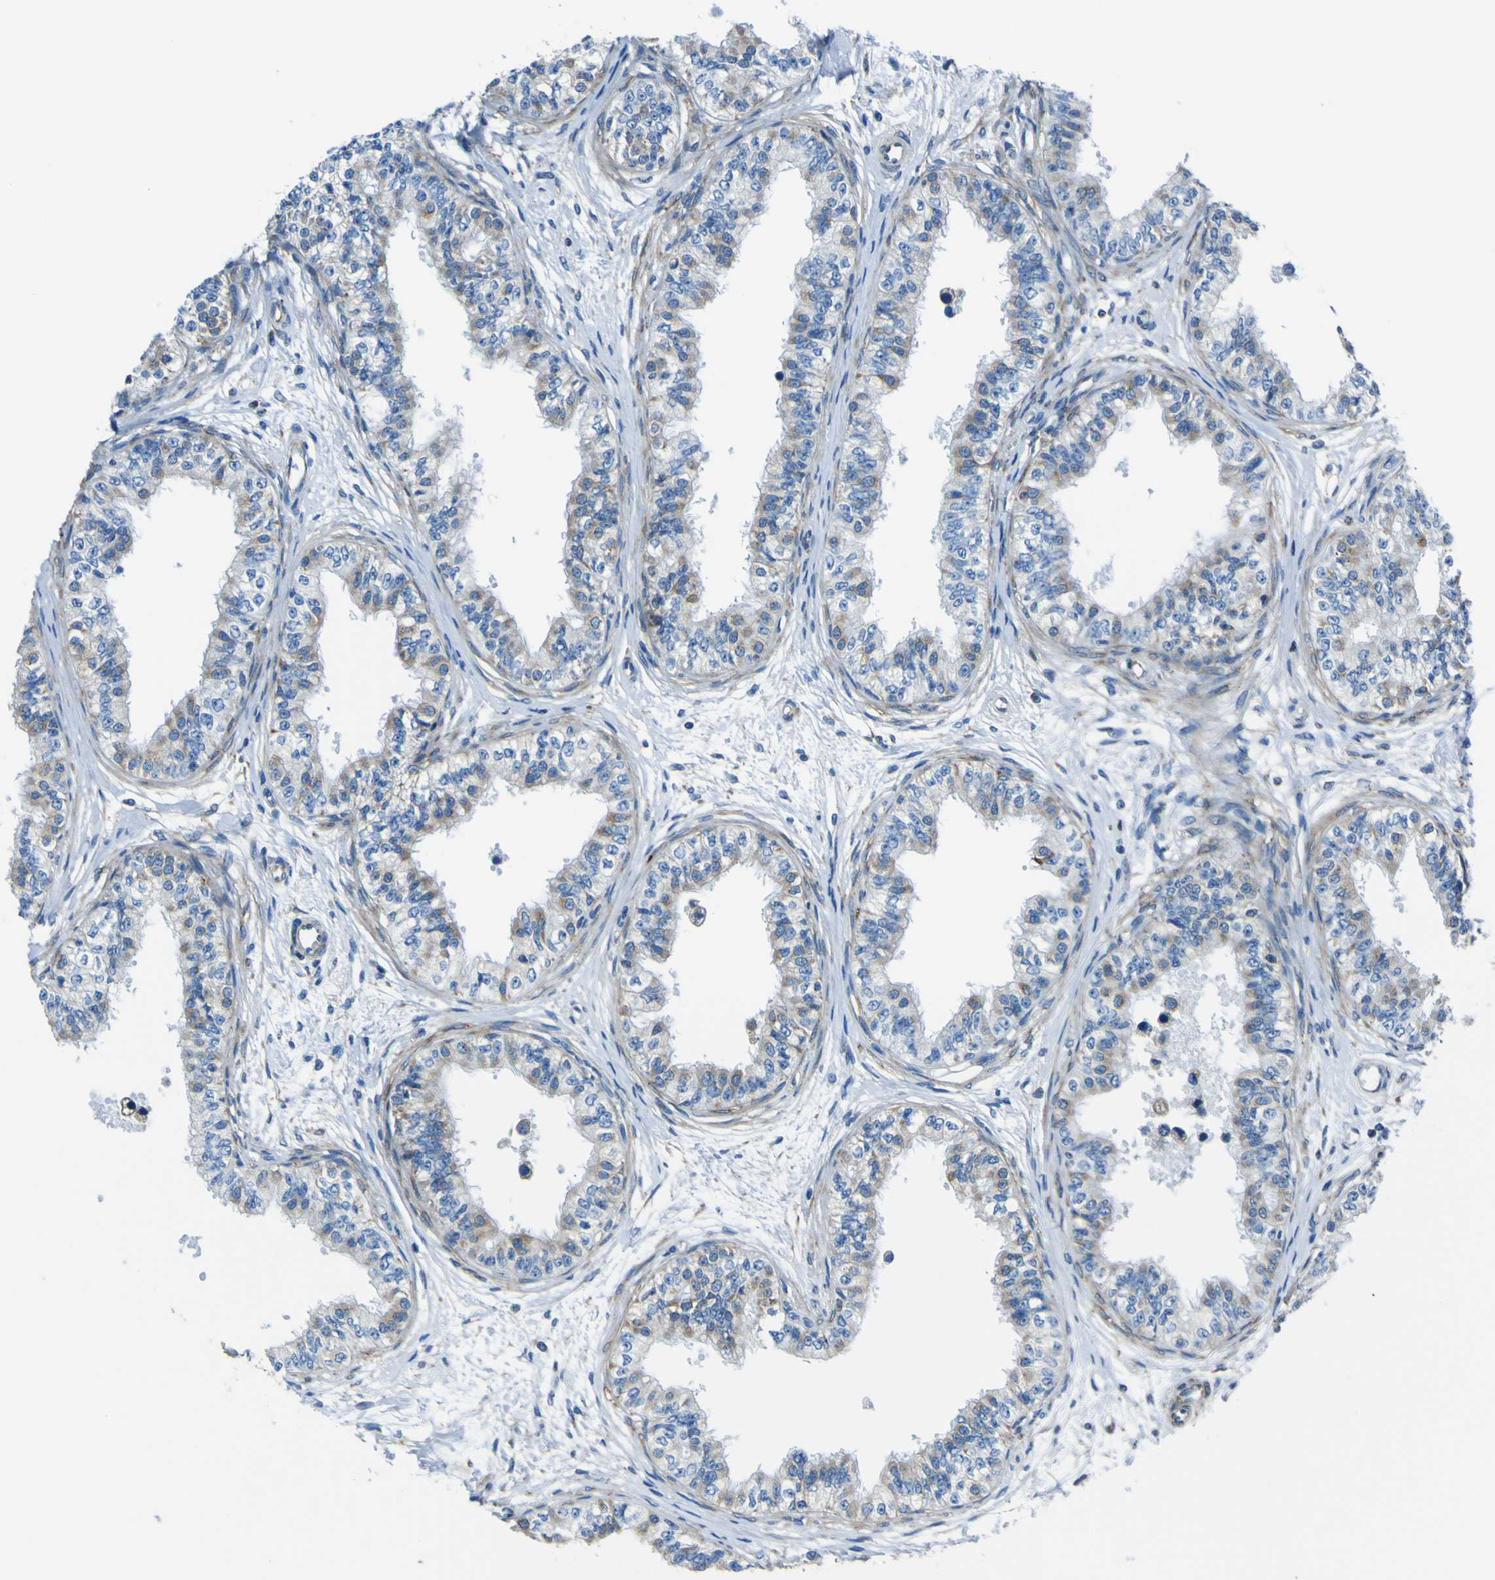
{"staining": {"intensity": "moderate", "quantity": "<25%", "location": "cytoplasmic/membranous"}, "tissue": "epididymis", "cell_type": "Glandular cells", "image_type": "normal", "snomed": [{"axis": "morphology", "description": "Normal tissue, NOS"}, {"axis": "morphology", "description": "Adenocarcinoma, metastatic, NOS"}, {"axis": "topography", "description": "Testis"}, {"axis": "topography", "description": "Epididymis"}], "caption": "Immunohistochemical staining of benign epididymis reveals low levels of moderate cytoplasmic/membranous expression in approximately <25% of glandular cells. The staining was performed using DAB to visualize the protein expression in brown, while the nuclei were stained in blue with hematoxylin (Magnification: 20x).", "gene": "STIM1", "patient": {"sex": "male", "age": 26}}